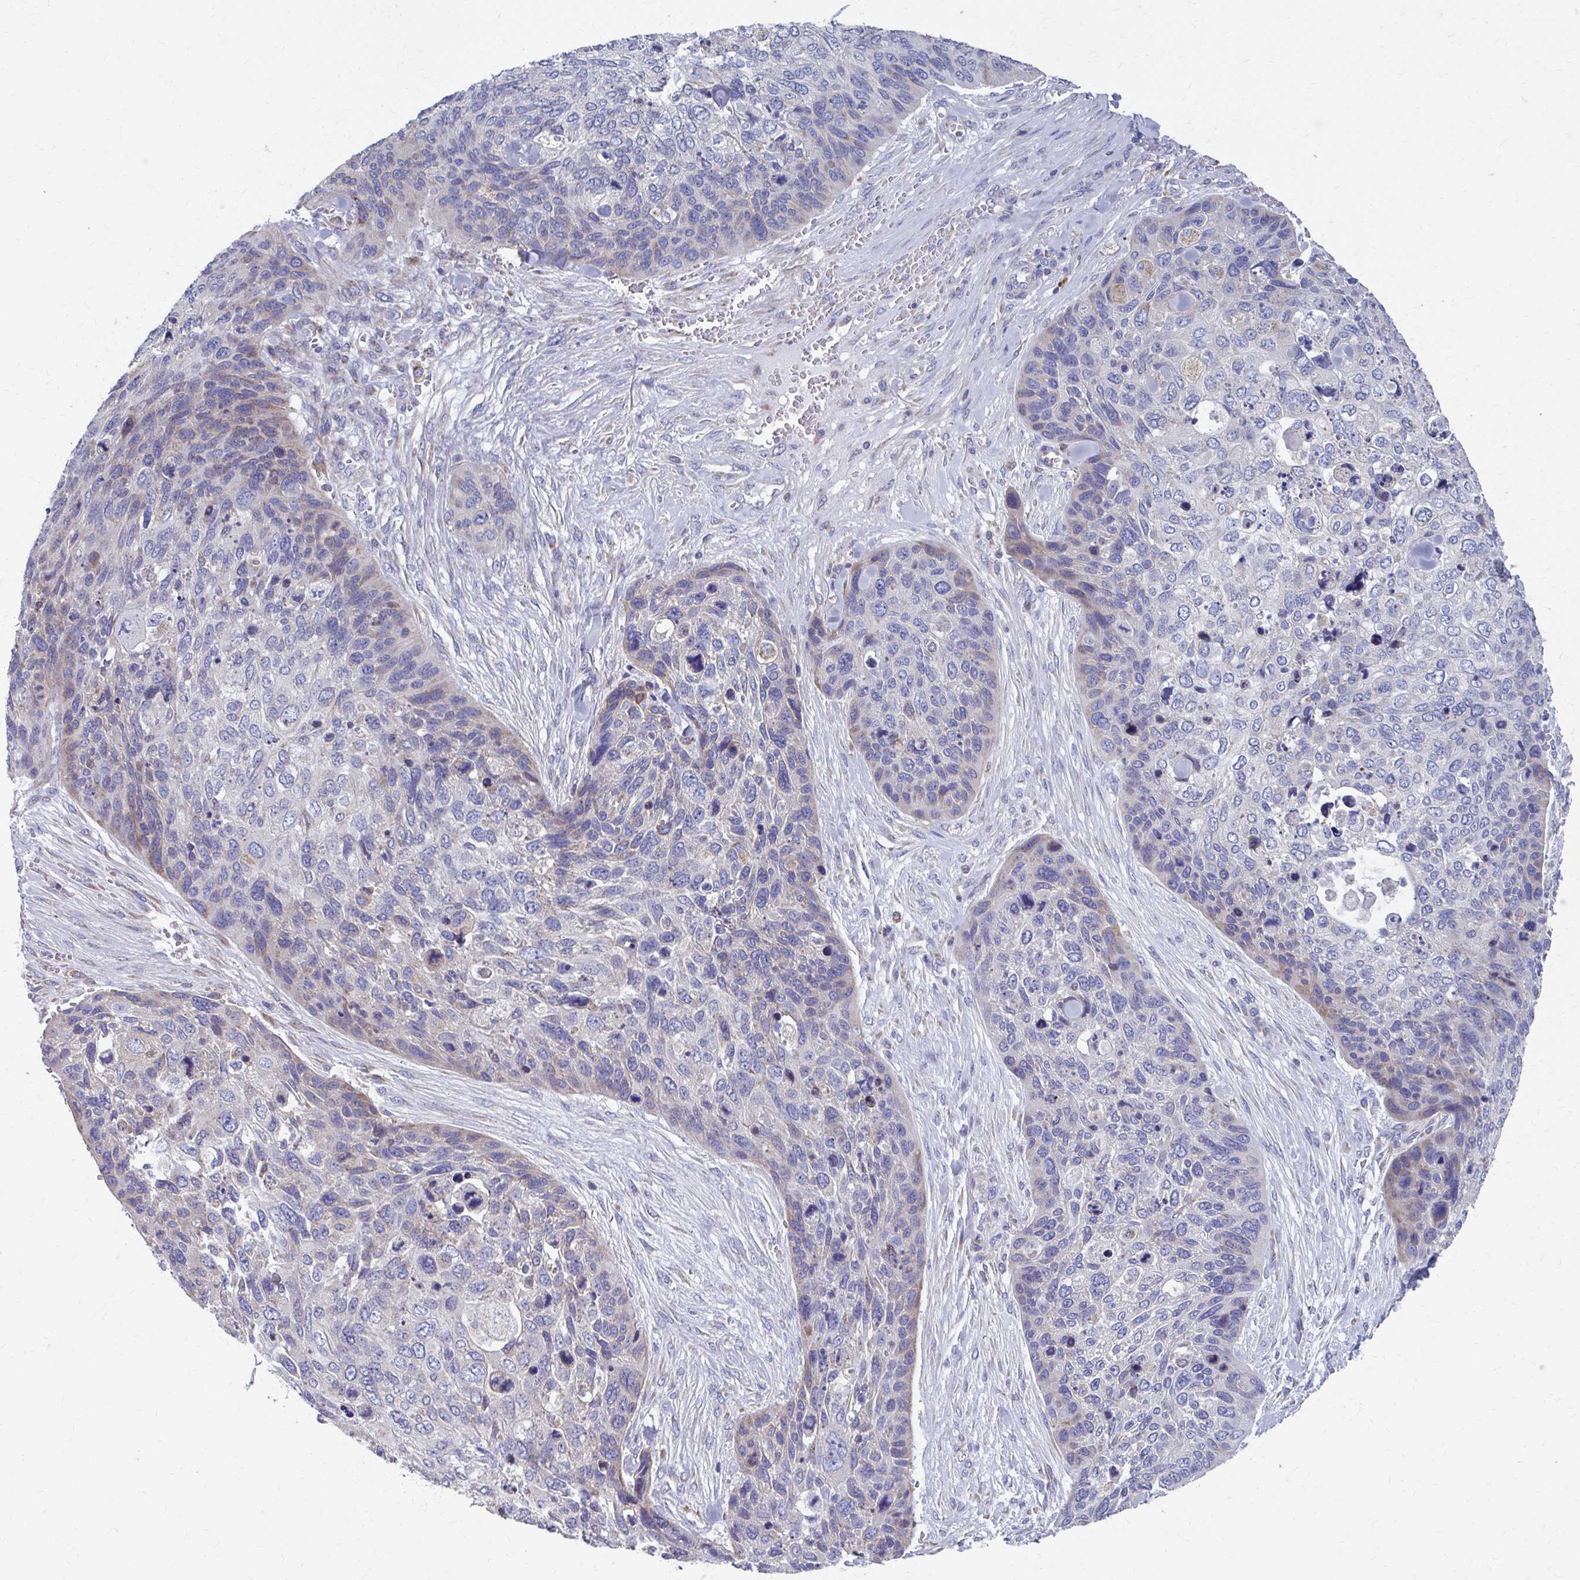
{"staining": {"intensity": "negative", "quantity": "none", "location": "none"}, "tissue": "skin cancer", "cell_type": "Tumor cells", "image_type": "cancer", "snomed": [{"axis": "morphology", "description": "Basal cell carcinoma"}, {"axis": "topography", "description": "Skin"}], "caption": "The IHC photomicrograph has no significant positivity in tumor cells of basal cell carcinoma (skin) tissue.", "gene": "FKBP2", "patient": {"sex": "female", "age": 74}}